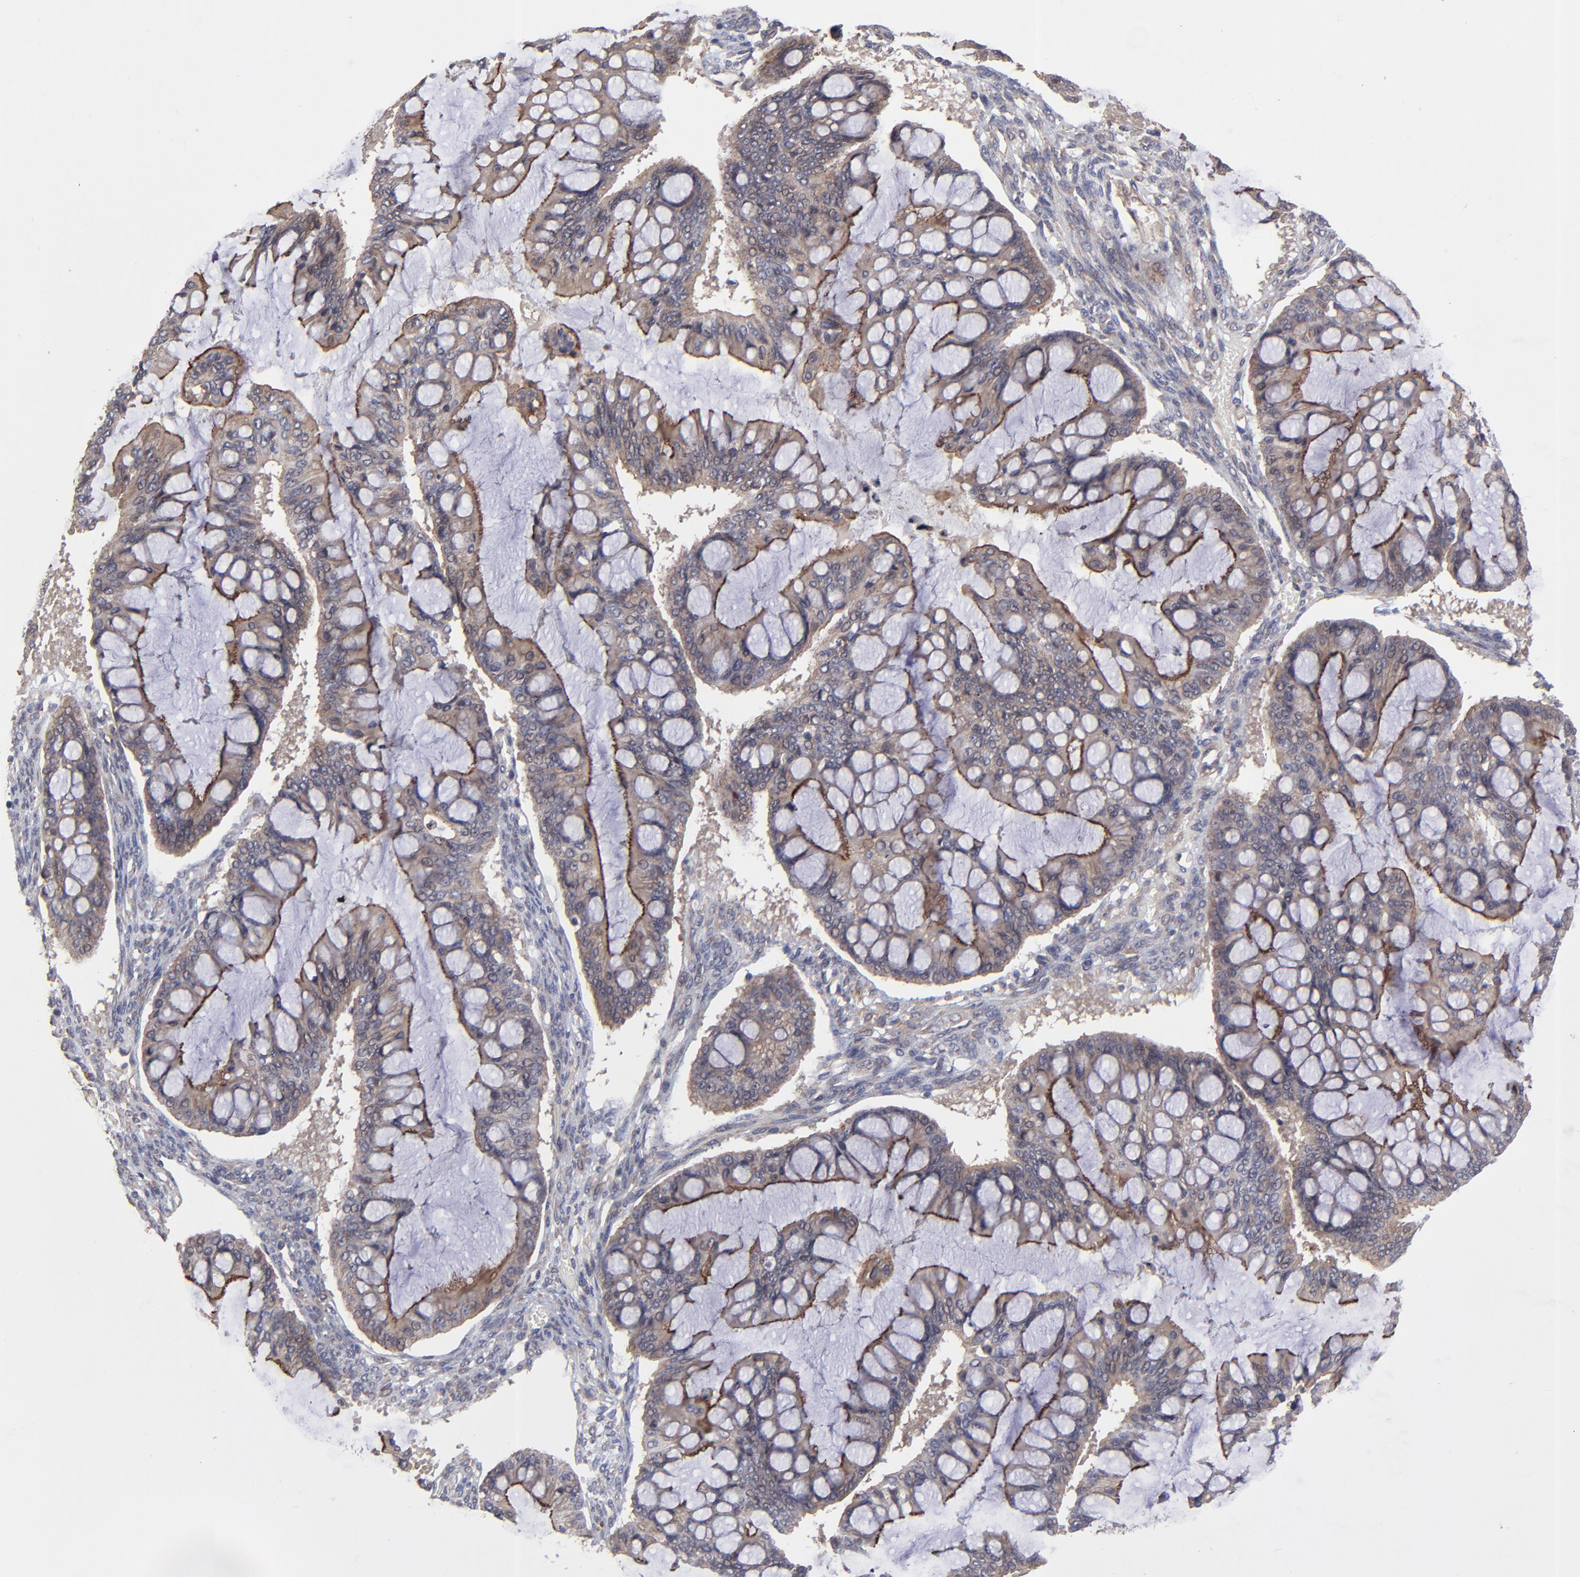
{"staining": {"intensity": "moderate", "quantity": "25%-75%", "location": "cytoplasmic/membranous"}, "tissue": "ovarian cancer", "cell_type": "Tumor cells", "image_type": "cancer", "snomed": [{"axis": "morphology", "description": "Cystadenocarcinoma, mucinous, NOS"}, {"axis": "topography", "description": "Ovary"}], "caption": "Immunohistochemistry (IHC) (DAB) staining of ovarian cancer shows moderate cytoplasmic/membranous protein expression in about 25%-75% of tumor cells. Immunohistochemistry stains the protein in brown and the nuclei are stained blue.", "gene": "ZNF780B", "patient": {"sex": "female", "age": 73}}